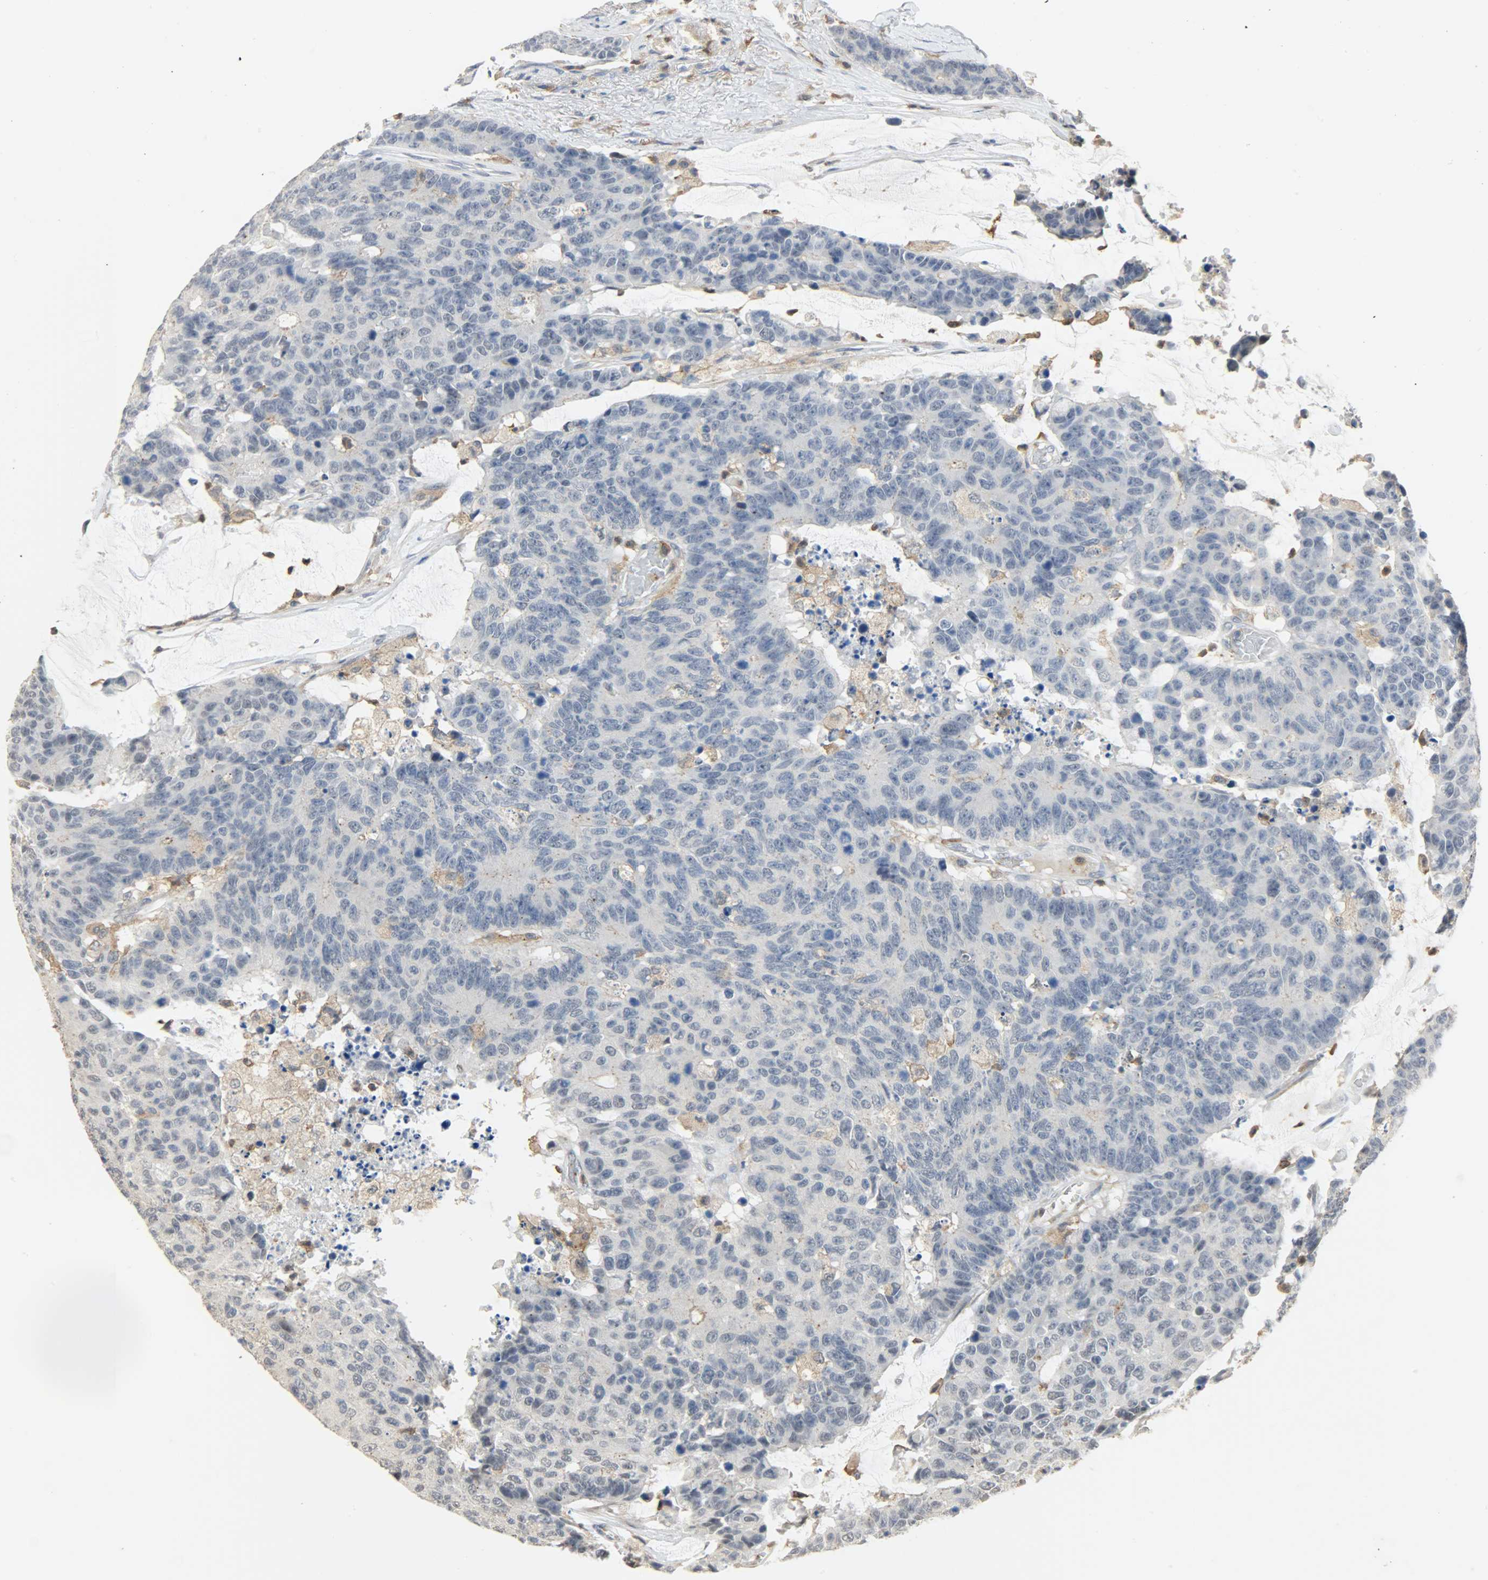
{"staining": {"intensity": "negative", "quantity": "none", "location": "none"}, "tissue": "colorectal cancer", "cell_type": "Tumor cells", "image_type": "cancer", "snomed": [{"axis": "morphology", "description": "Adenocarcinoma, NOS"}, {"axis": "topography", "description": "Colon"}], "caption": "Histopathology image shows no significant protein expression in tumor cells of colorectal adenocarcinoma.", "gene": "SKAP2", "patient": {"sex": "female", "age": 86}}